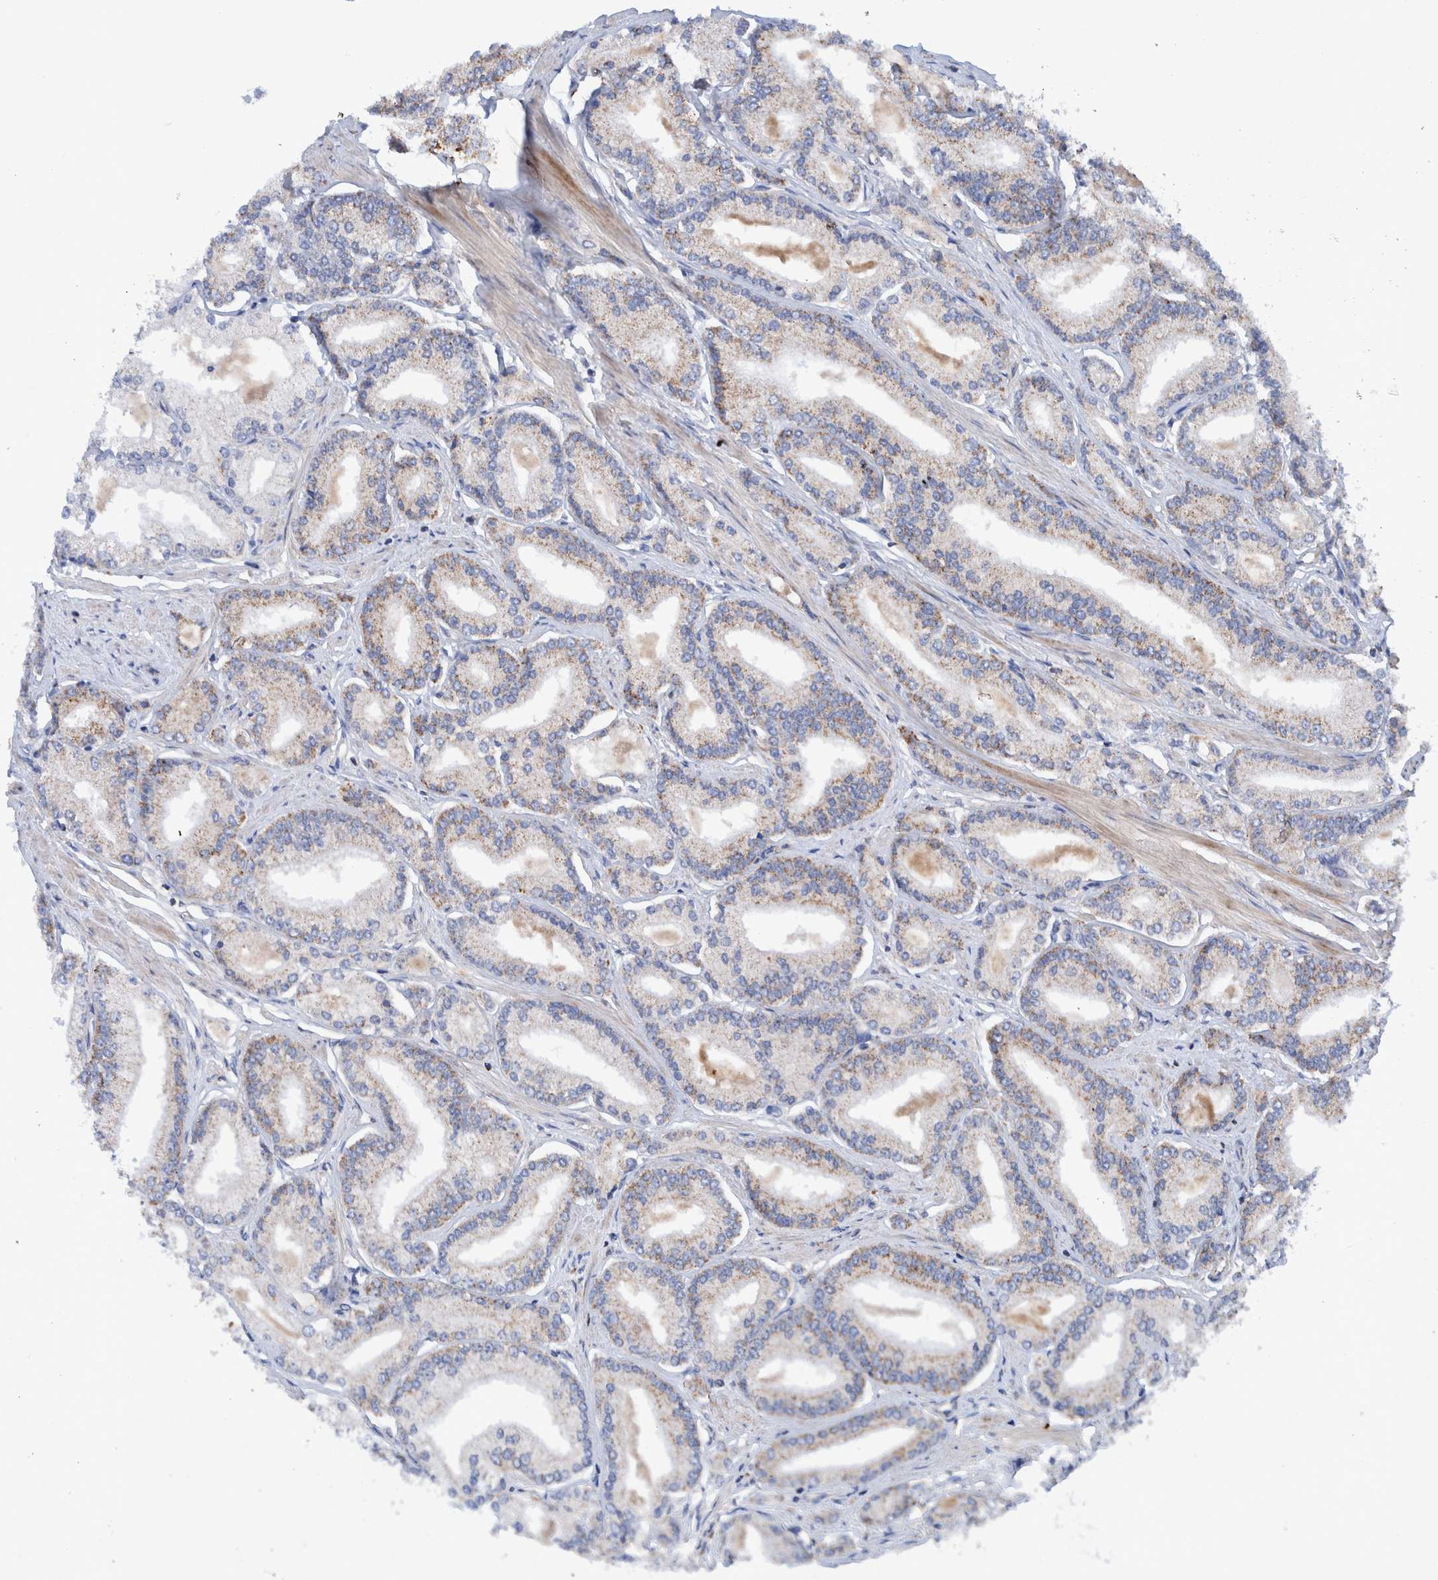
{"staining": {"intensity": "moderate", "quantity": "25%-75%", "location": "cytoplasmic/membranous"}, "tissue": "prostate cancer", "cell_type": "Tumor cells", "image_type": "cancer", "snomed": [{"axis": "morphology", "description": "Adenocarcinoma, Low grade"}, {"axis": "topography", "description": "Prostate"}], "caption": "Protein analysis of prostate cancer (low-grade adenocarcinoma) tissue exhibits moderate cytoplasmic/membranous positivity in about 25%-75% of tumor cells. The staining is performed using DAB (3,3'-diaminobenzidine) brown chromogen to label protein expression. The nuclei are counter-stained blue using hematoxylin.", "gene": "DECR1", "patient": {"sex": "male", "age": 52}}